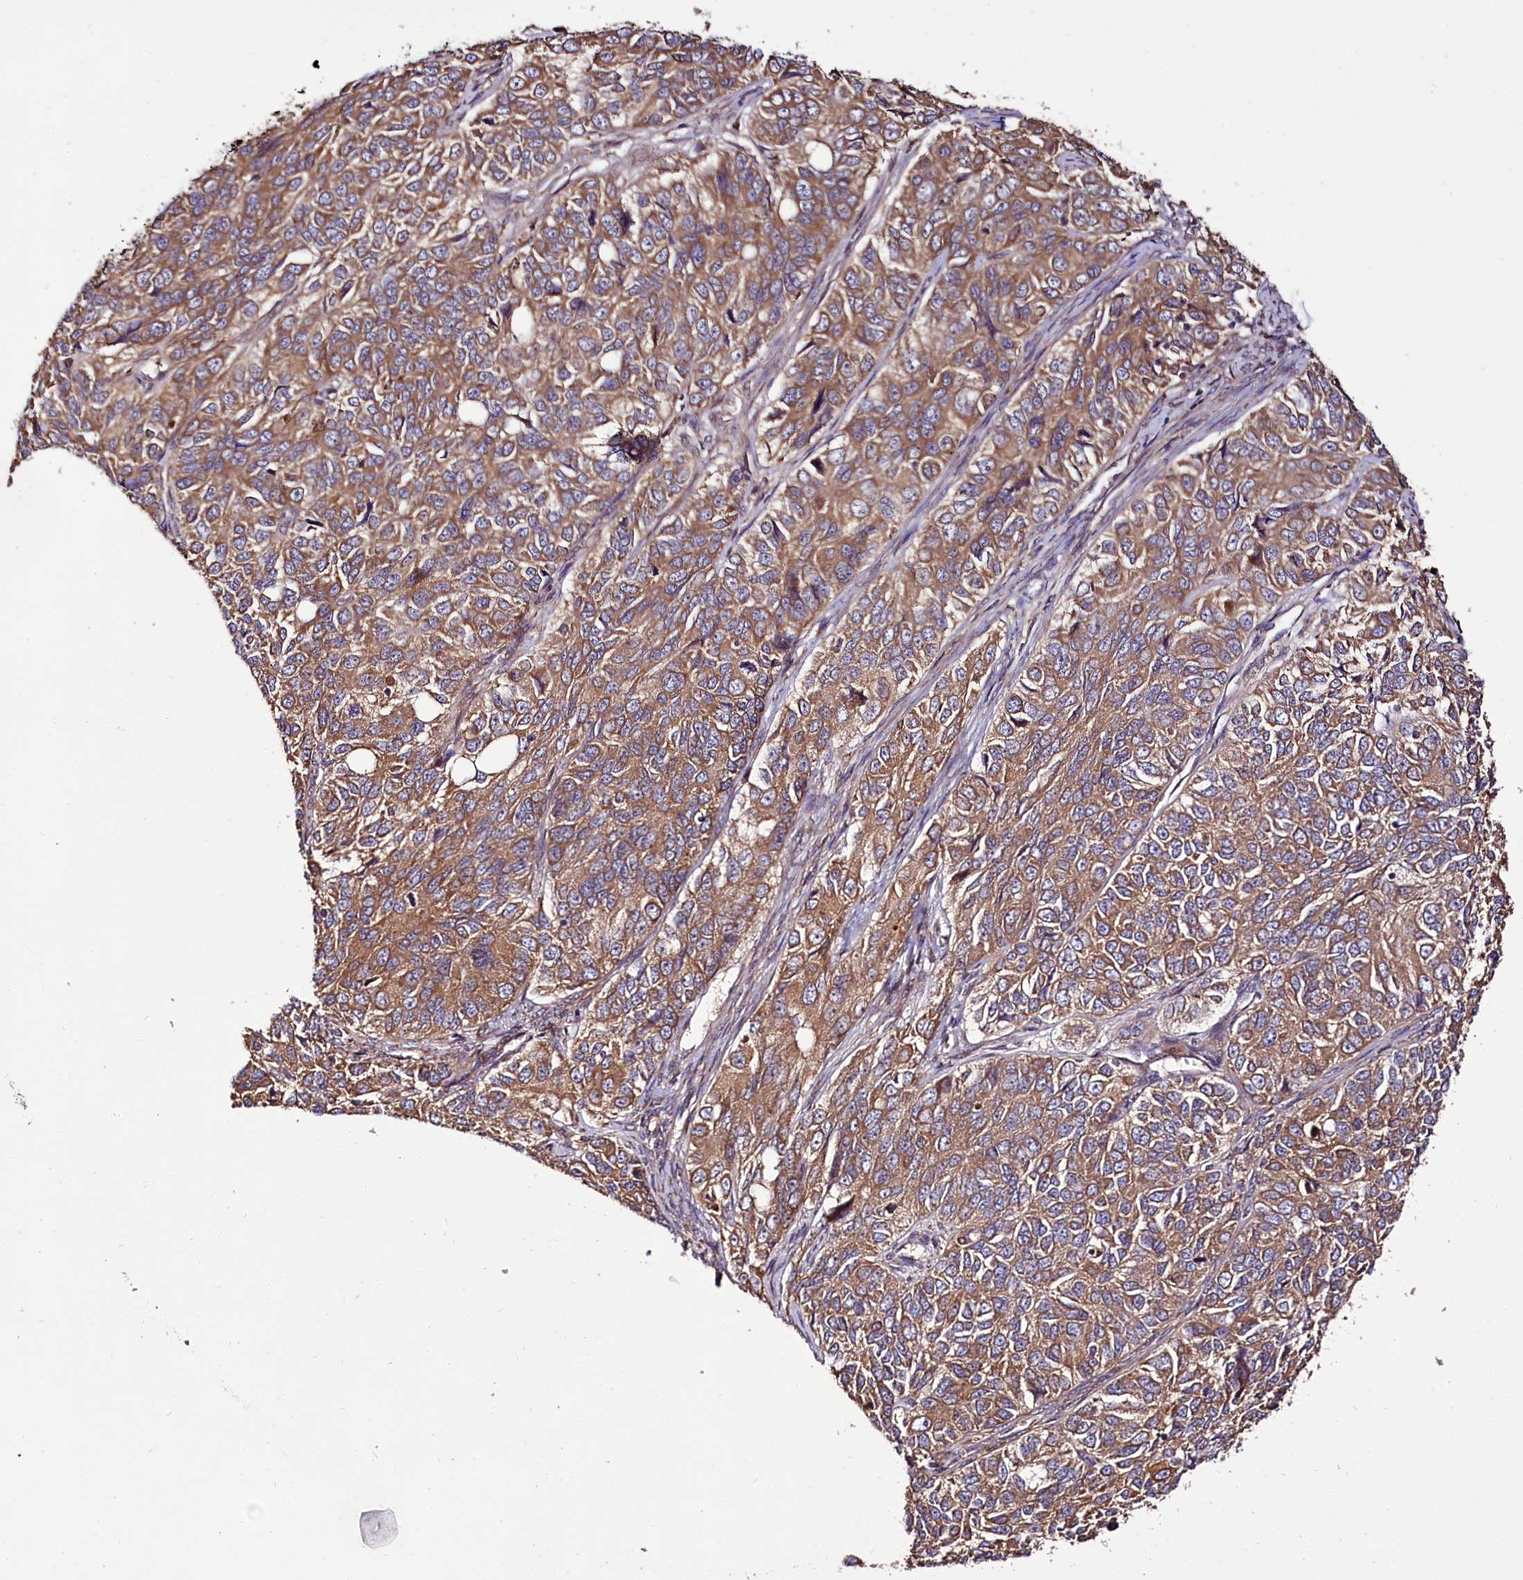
{"staining": {"intensity": "moderate", "quantity": ">75%", "location": "cytoplasmic/membranous"}, "tissue": "ovarian cancer", "cell_type": "Tumor cells", "image_type": "cancer", "snomed": [{"axis": "morphology", "description": "Carcinoma, endometroid"}, {"axis": "topography", "description": "Ovary"}], "caption": "Immunohistochemical staining of endometroid carcinoma (ovarian) displays moderate cytoplasmic/membranous protein positivity in approximately >75% of tumor cells.", "gene": "NAA25", "patient": {"sex": "female", "age": 51}}